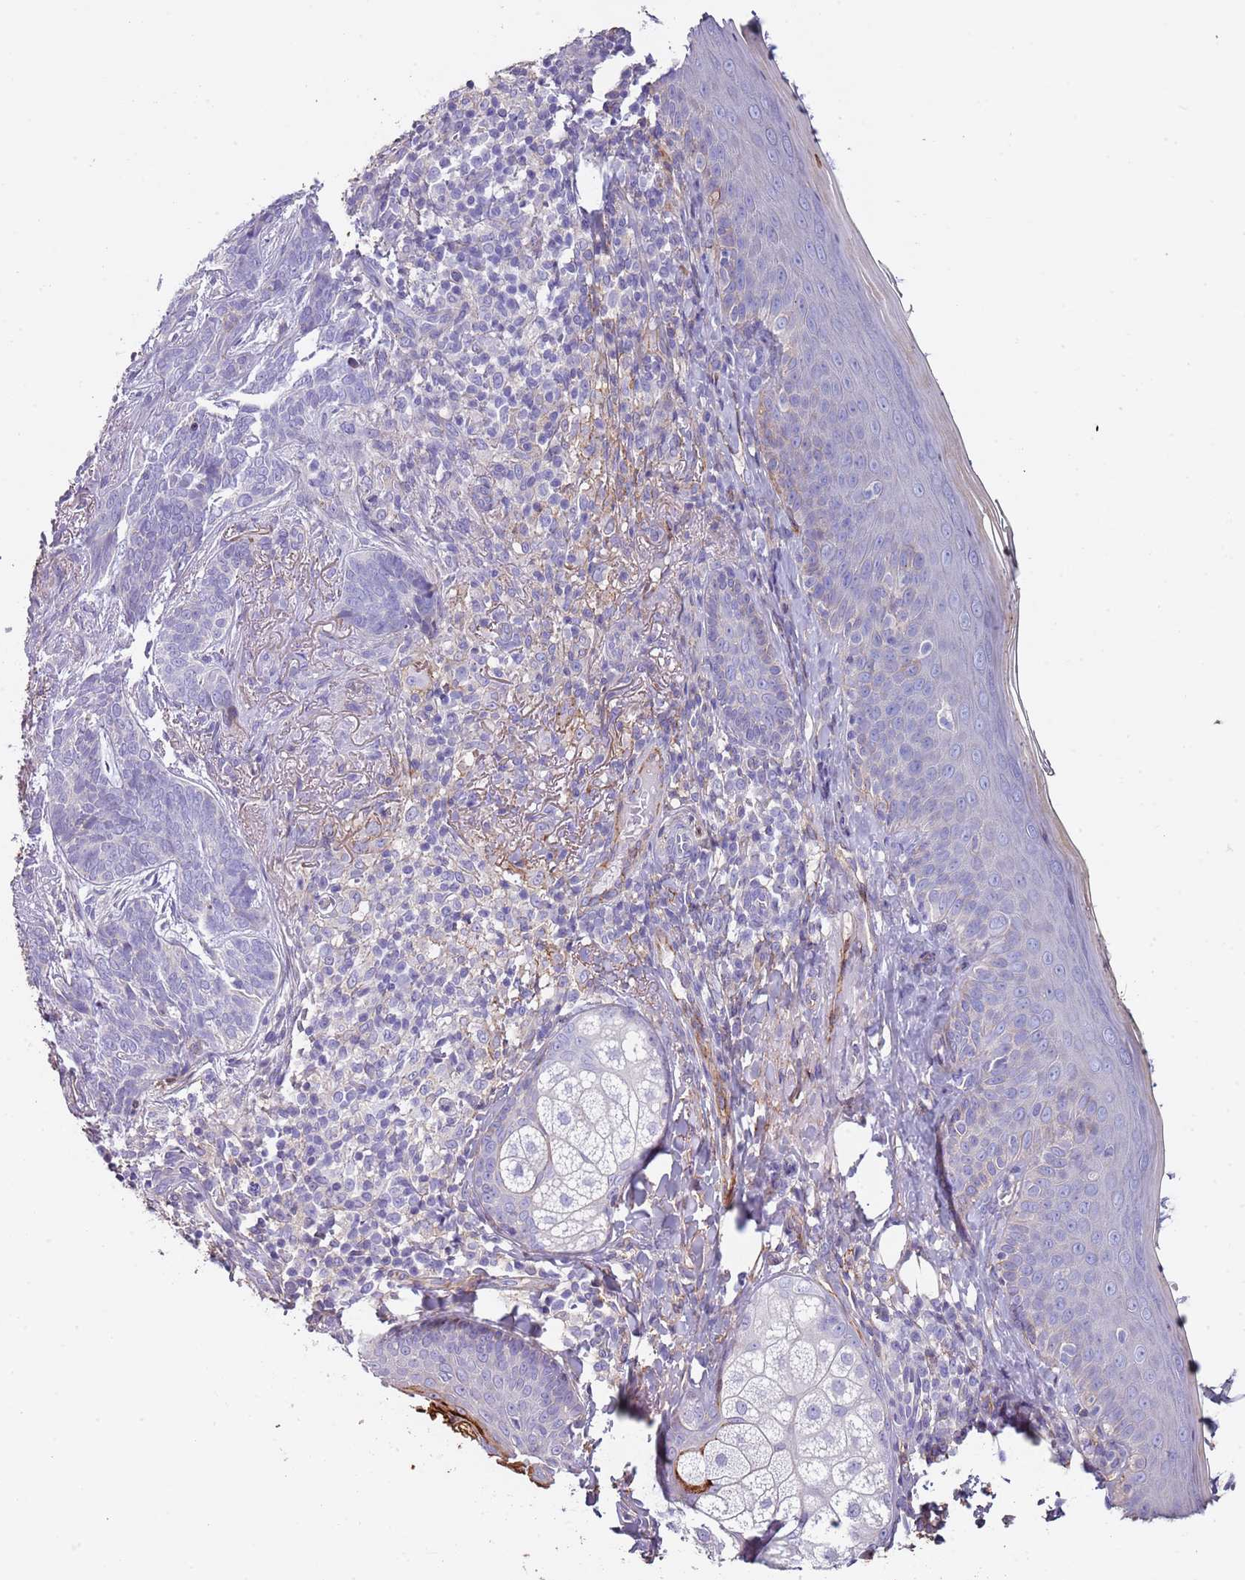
{"staining": {"intensity": "moderate", "quantity": ">75%", "location": "cytoplasmic/membranous"}, "tissue": "skin", "cell_type": "Fibroblasts", "image_type": "normal", "snomed": [{"axis": "morphology", "description": "Normal tissue, NOS"}, {"axis": "topography", "description": "Skin"}], "caption": "Unremarkable skin reveals moderate cytoplasmic/membranous expression in approximately >75% of fibroblasts.", "gene": "ENSG00000271254", "patient": {"sex": "male", "age": 57}}